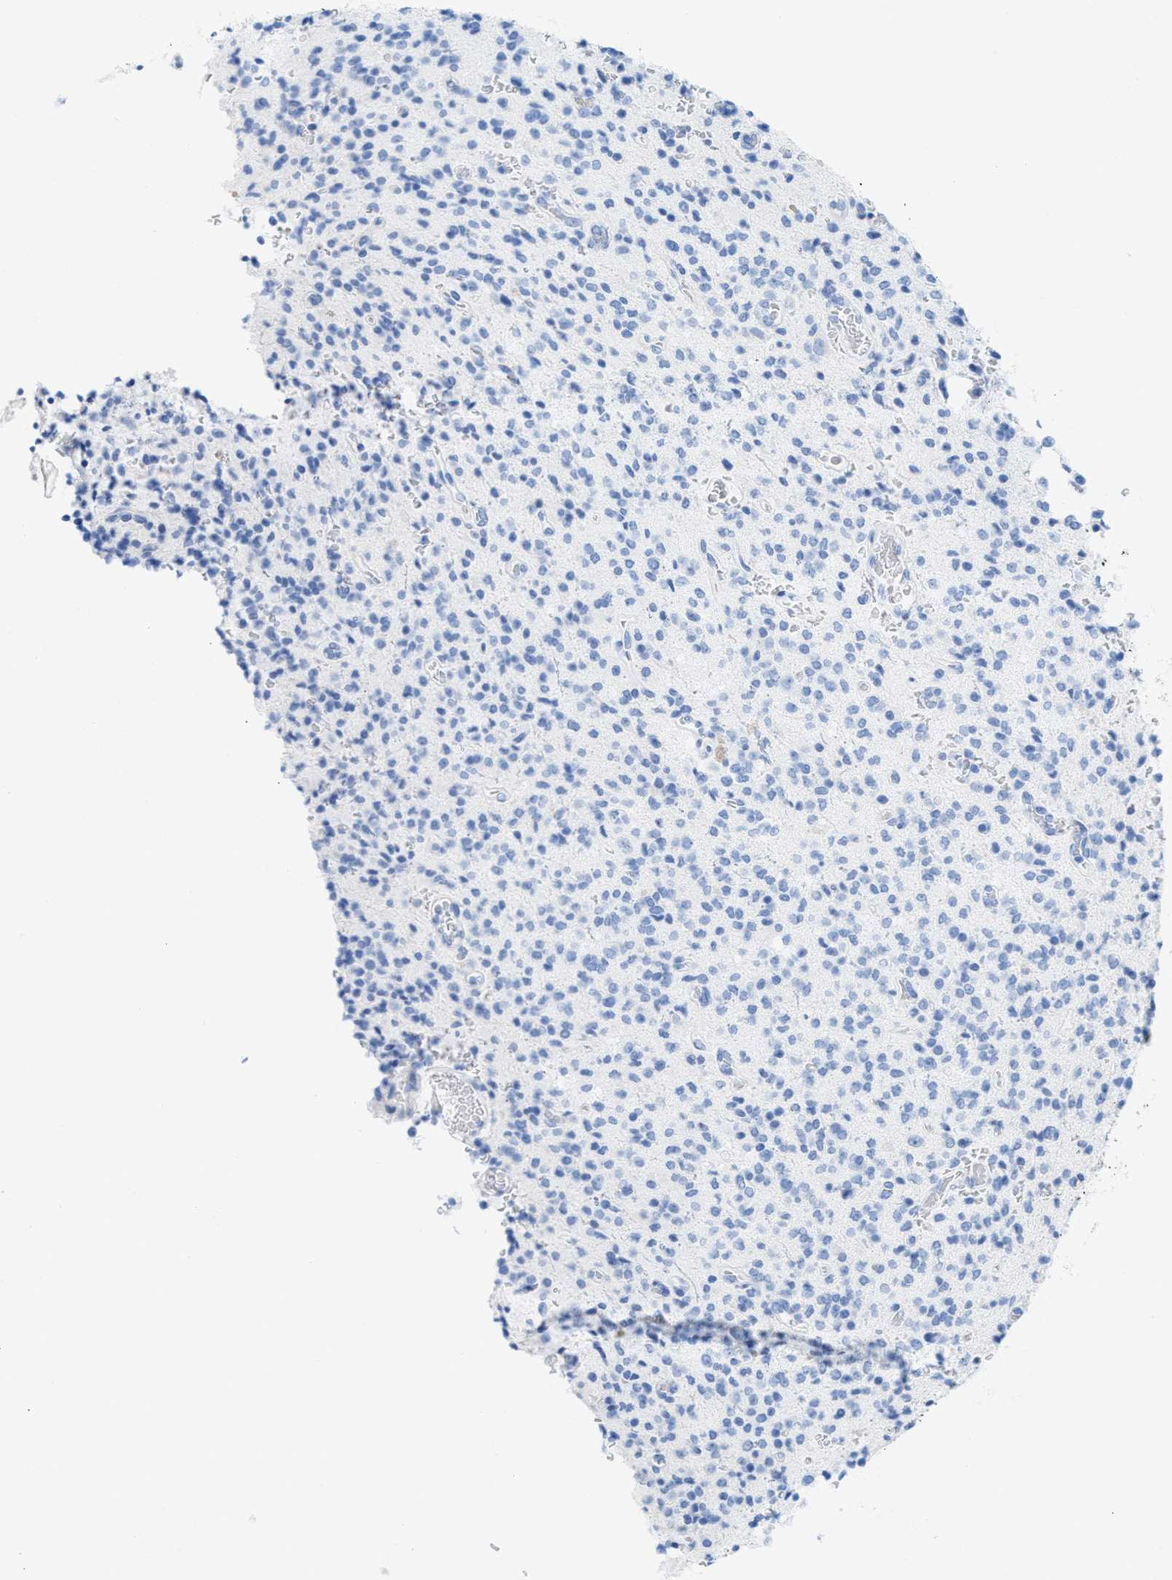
{"staining": {"intensity": "negative", "quantity": "none", "location": "none"}, "tissue": "glioma", "cell_type": "Tumor cells", "image_type": "cancer", "snomed": [{"axis": "morphology", "description": "Glioma, malignant, High grade"}, {"axis": "topography", "description": "Brain"}], "caption": "This is a micrograph of immunohistochemistry staining of glioma, which shows no positivity in tumor cells.", "gene": "ANKFN1", "patient": {"sex": "male", "age": 34}}